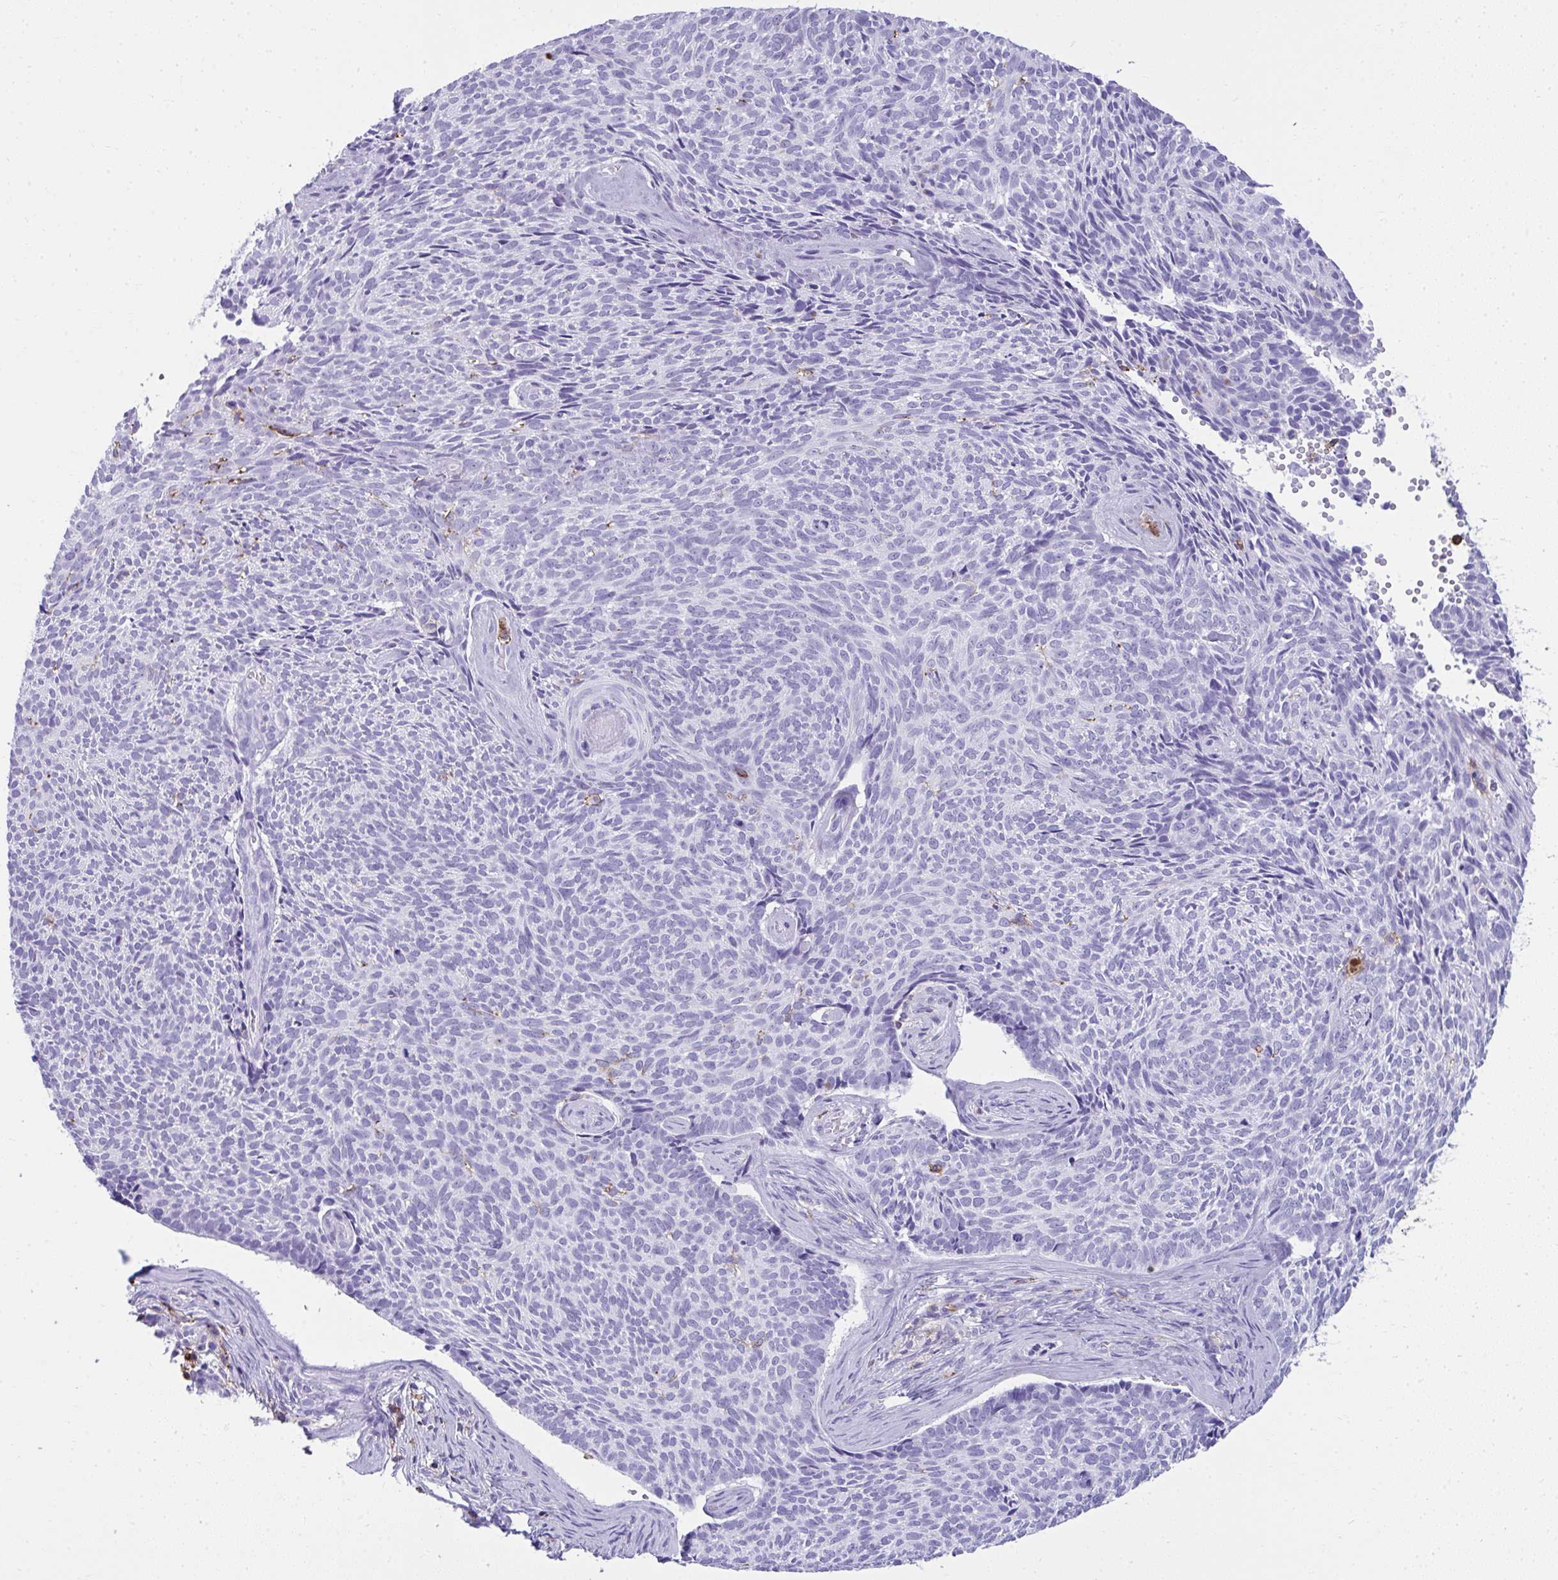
{"staining": {"intensity": "negative", "quantity": "none", "location": "none"}, "tissue": "skin cancer", "cell_type": "Tumor cells", "image_type": "cancer", "snomed": [{"axis": "morphology", "description": "Basal cell carcinoma"}, {"axis": "topography", "description": "Skin"}], "caption": "A high-resolution histopathology image shows immunohistochemistry (IHC) staining of basal cell carcinoma (skin), which displays no significant positivity in tumor cells.", "gene": "SPN", "patient": {"sex": "female", "age": 80}}